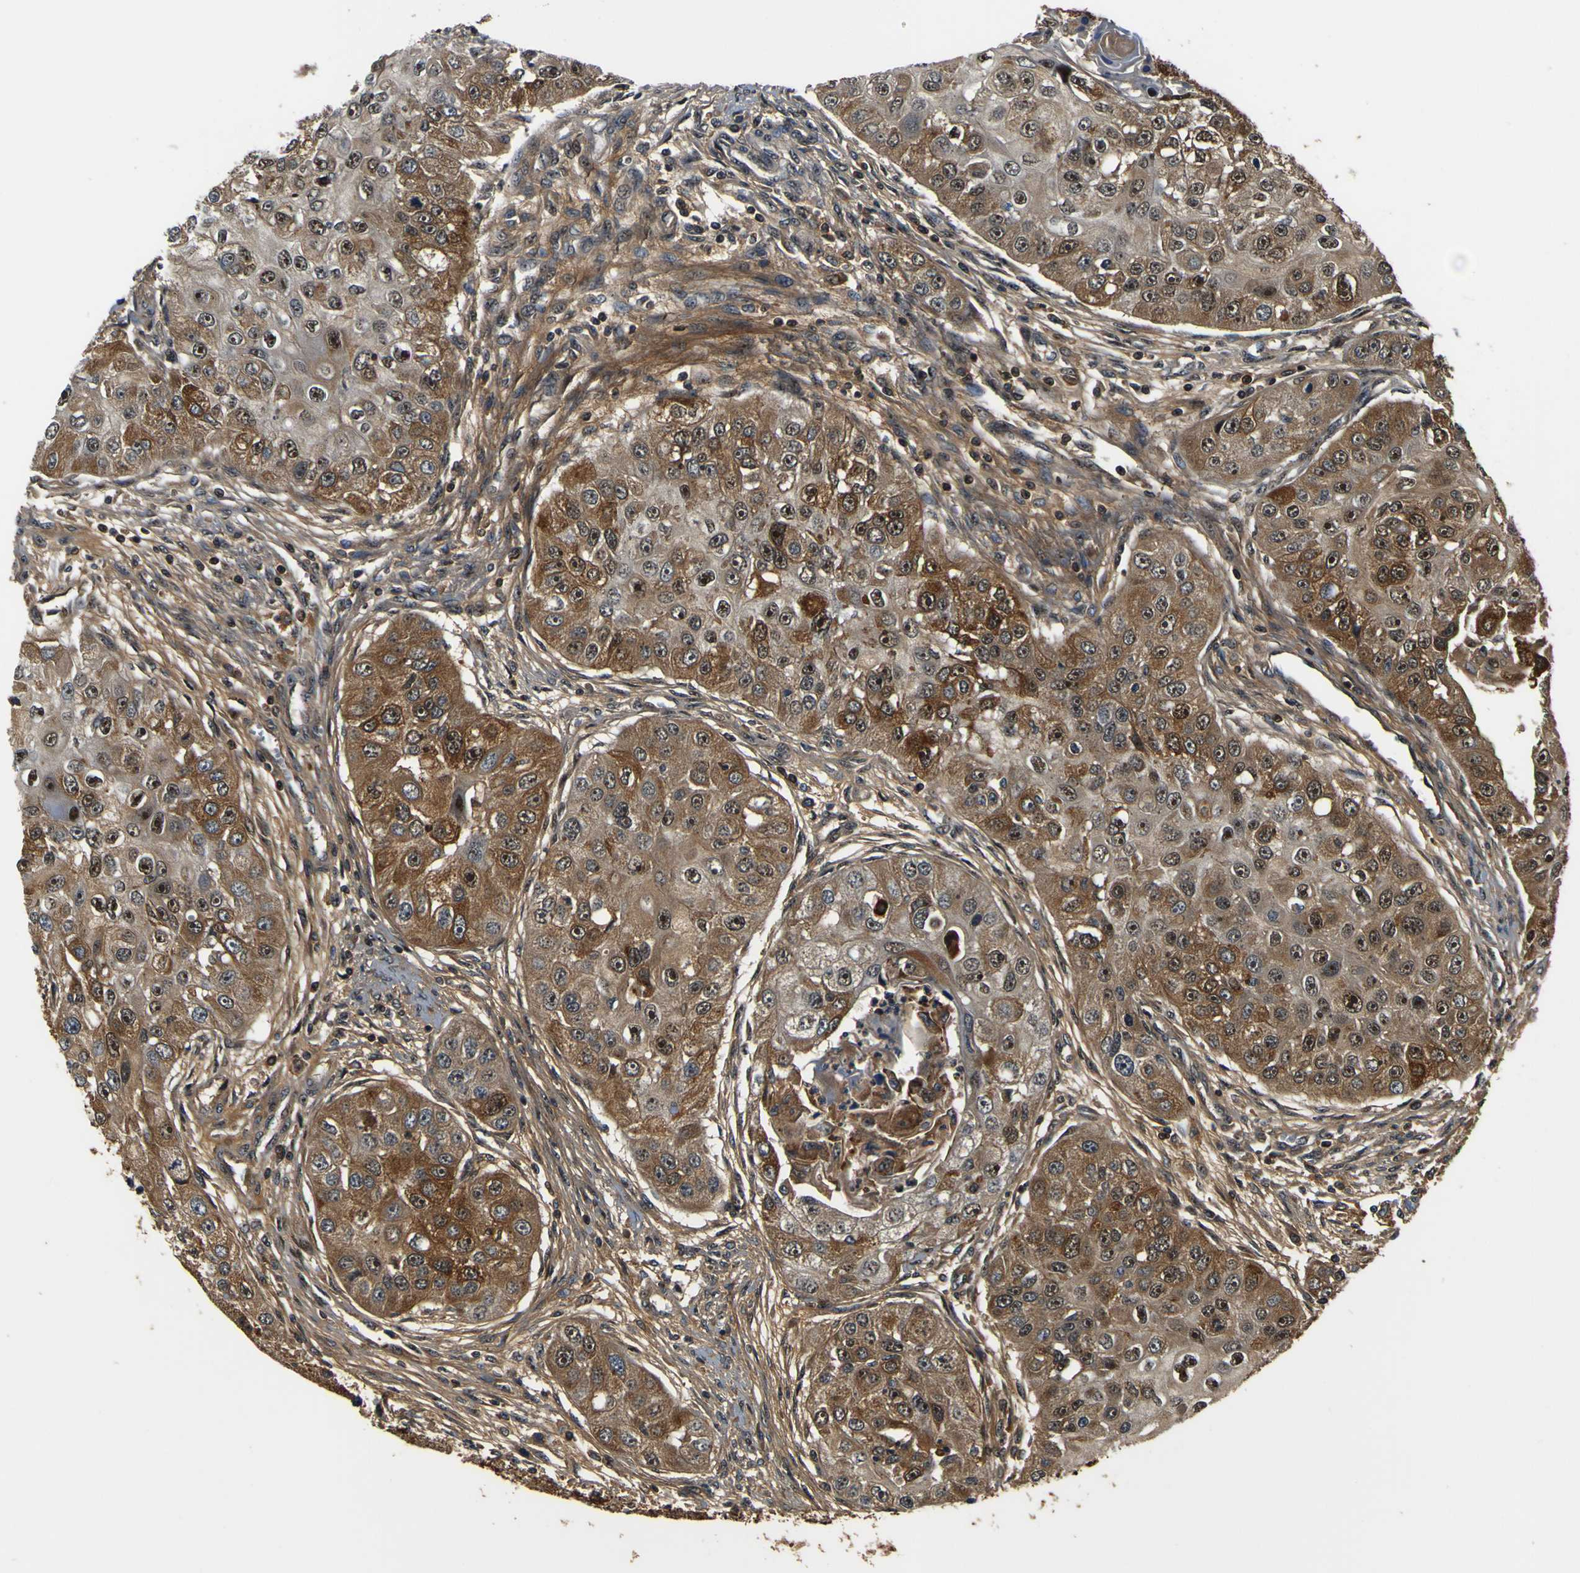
{"staining": {"intensity": "moderate", "quantity": ">75%", "location": "cytoplasmic/membranous,nuclear"}, "tissue": "head and neck cancer", "cell_type": "Tumor cells", "image_type": "cancer", "snomed": [{"axis": "morphology", "description": "Normal tissue, NOS"}, {"axis": "morphology", "description": "Squamous cell carcinoma, NOS"}, {"axis": "topography", "description": "Skeletal muscle"}, {"axis": "topography", "description": "Head-Neck"}], "caption": "Protein expression by immunohistochemistry exhibits moderate cytoplasmic/membranous and nuclear staining in approximately >75% of tumor cells in head and neck squamous cell carcinoma.", "gene": "LRP4", "patient": {"sex": "male", "age": 51}}